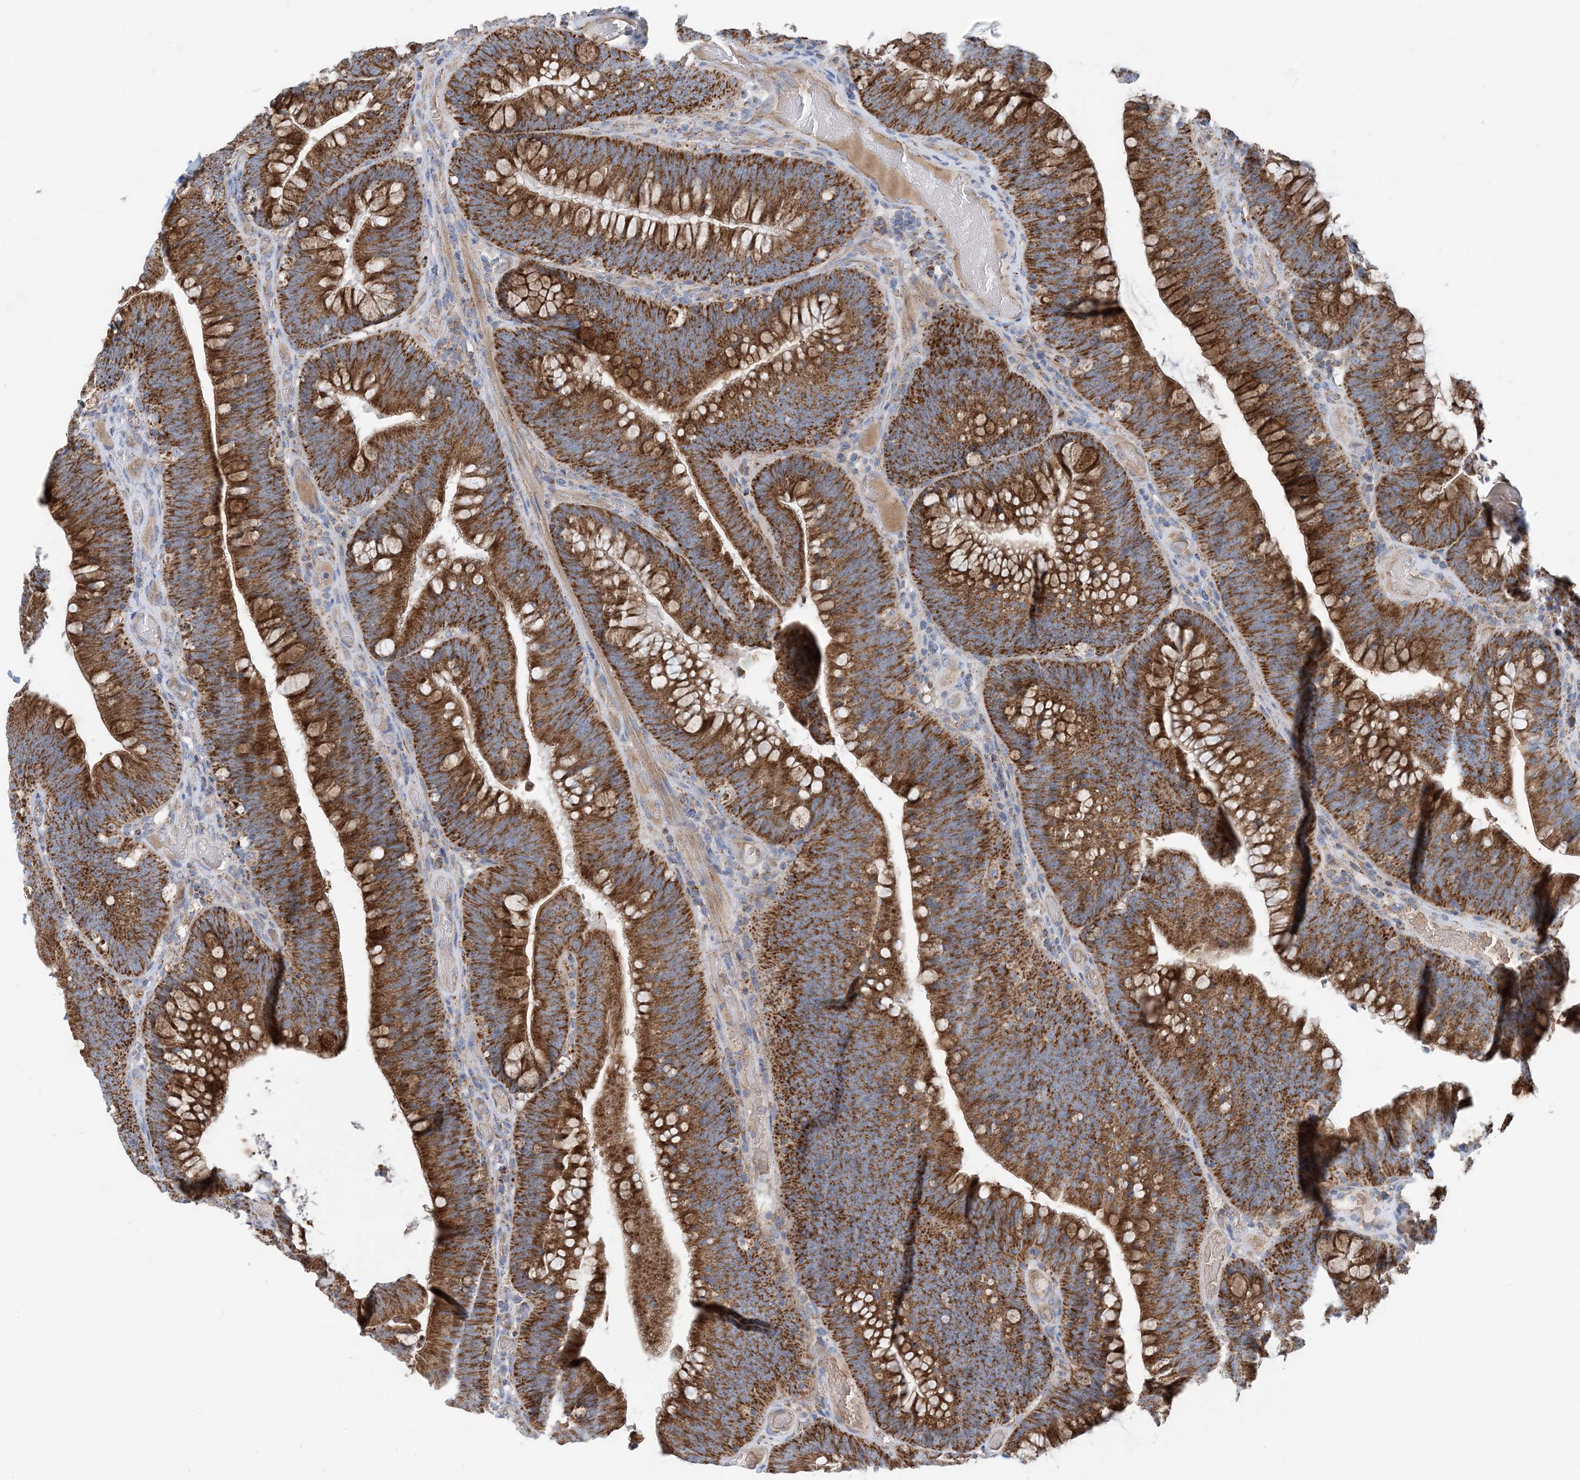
{"staining": {"intensity": "strong", "quantity": ">75%", "location": "cytoplasmic/membranous"}, "tissue": "colorectal cancer", "cell_type": "Tumor cells", "image_type": "cancer", "snomed": [{"axis": "morphology", "description": "Normal tissue, NOS"}, {"axis": "topography", "description": "Colon"}], "caption": "Immunohistochemical staining of human colorectal cancer demonstrates high levels of strong cytoplasmic/membranous staining in about >75% of tumor cells. (DAB (3,3'-diaminobenzidine) IHC with brightfield microscopy, high magnification).", "gene": "PHOSPHO2", "patient": {"sex": "female", "age": 82}}